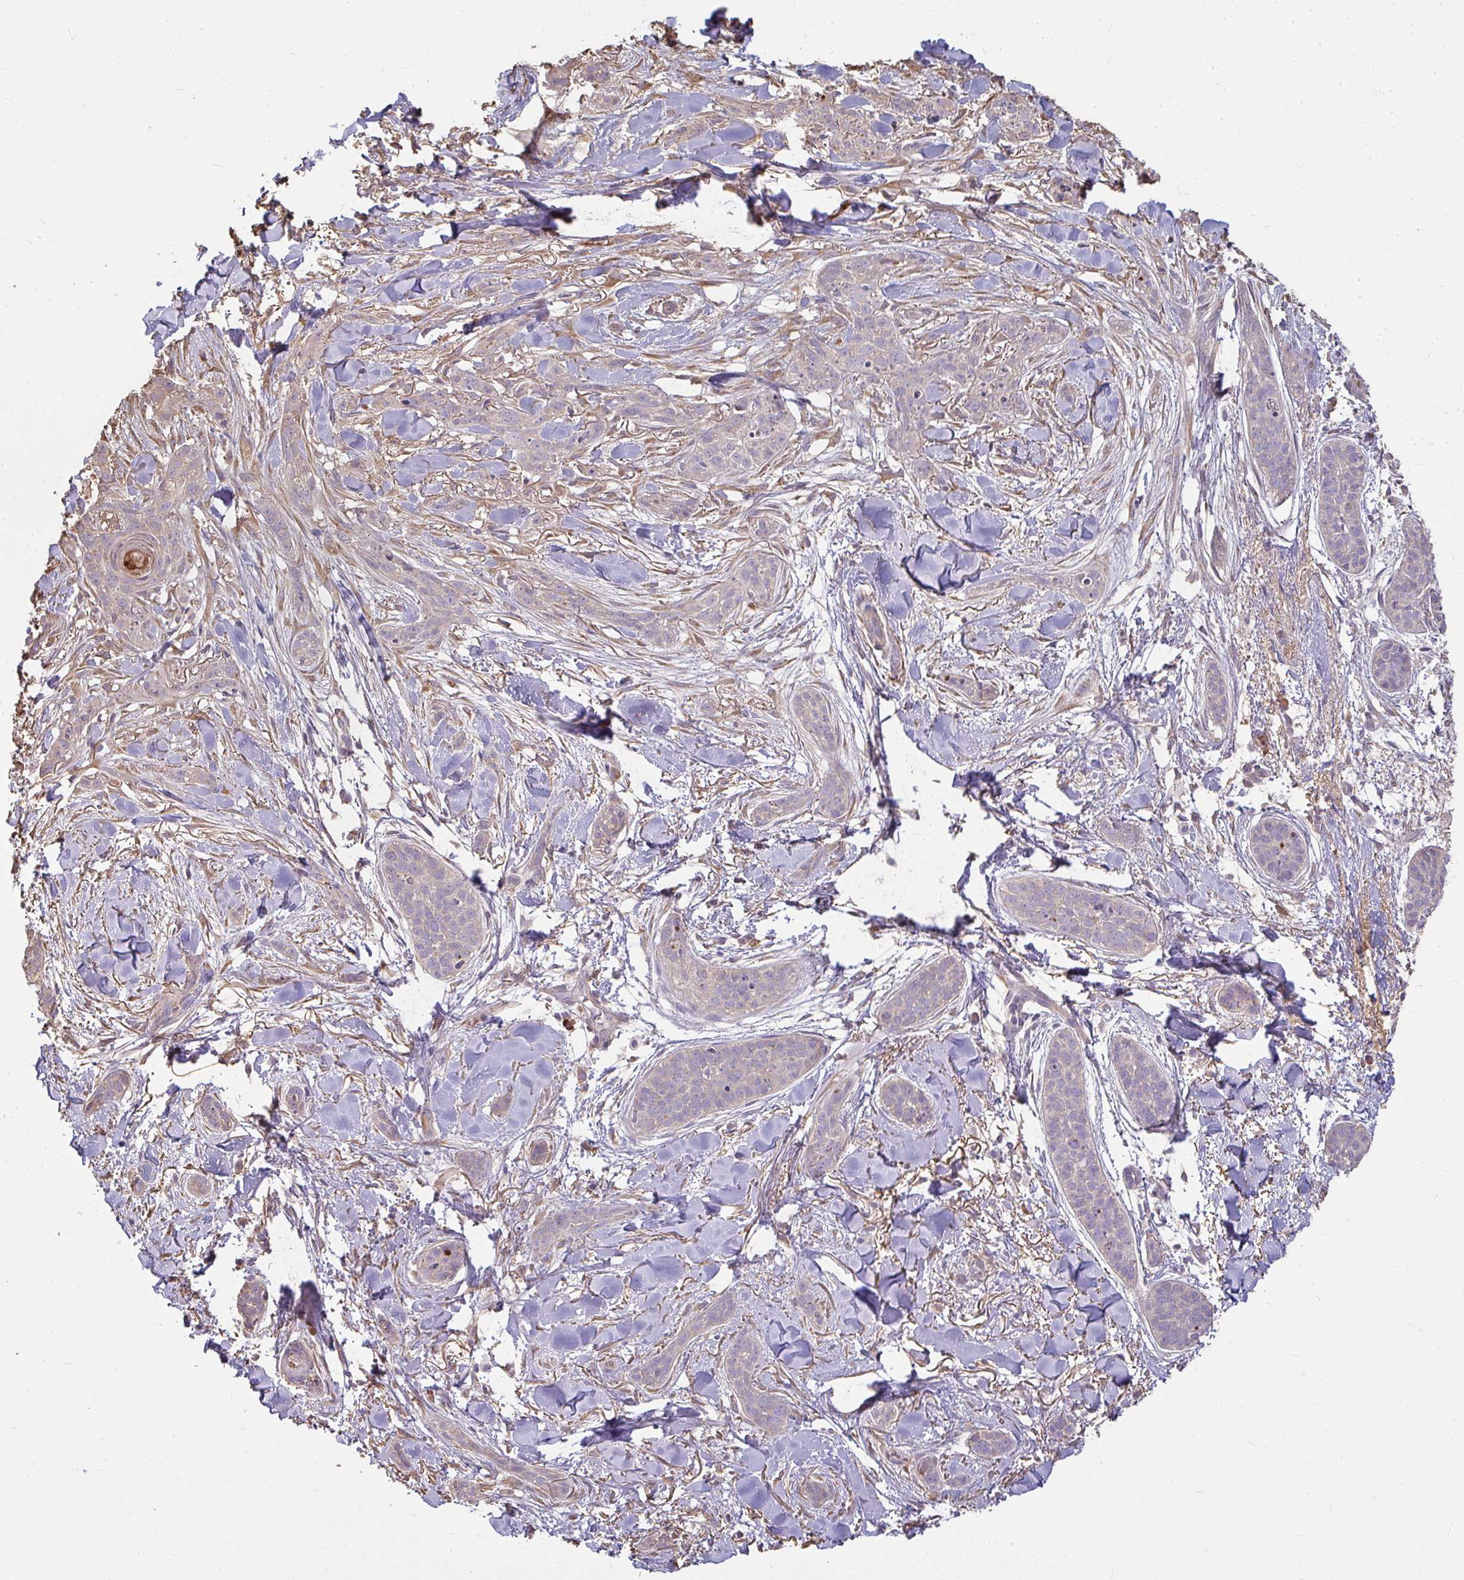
{"staining": {"intensity": "weak", "quantity": "<25%", "location": "cytoplasmic/membranous"}, "tissue": "skin cancer", "cell_type": "Tumor cells", "image_type": "cancer", "snomed": [{"axis": "morphology", "description": "Basal cell carcinoma"}, {"axis": "topography", "description": "Skin"}], "caption": "A high-resolution micrograph shows IHC staining of skin cancer, which shows no significant positivity in tumor cells. (Stains: DAB (3,3'-diaminobenzidine) immunohistochemistry (IHC) with hematoxylin counter stain, Microscopy: brightfield microscopy at high magnification).", "gene": "BRINP3", "patient": {"sex": "male", "age": 52}}